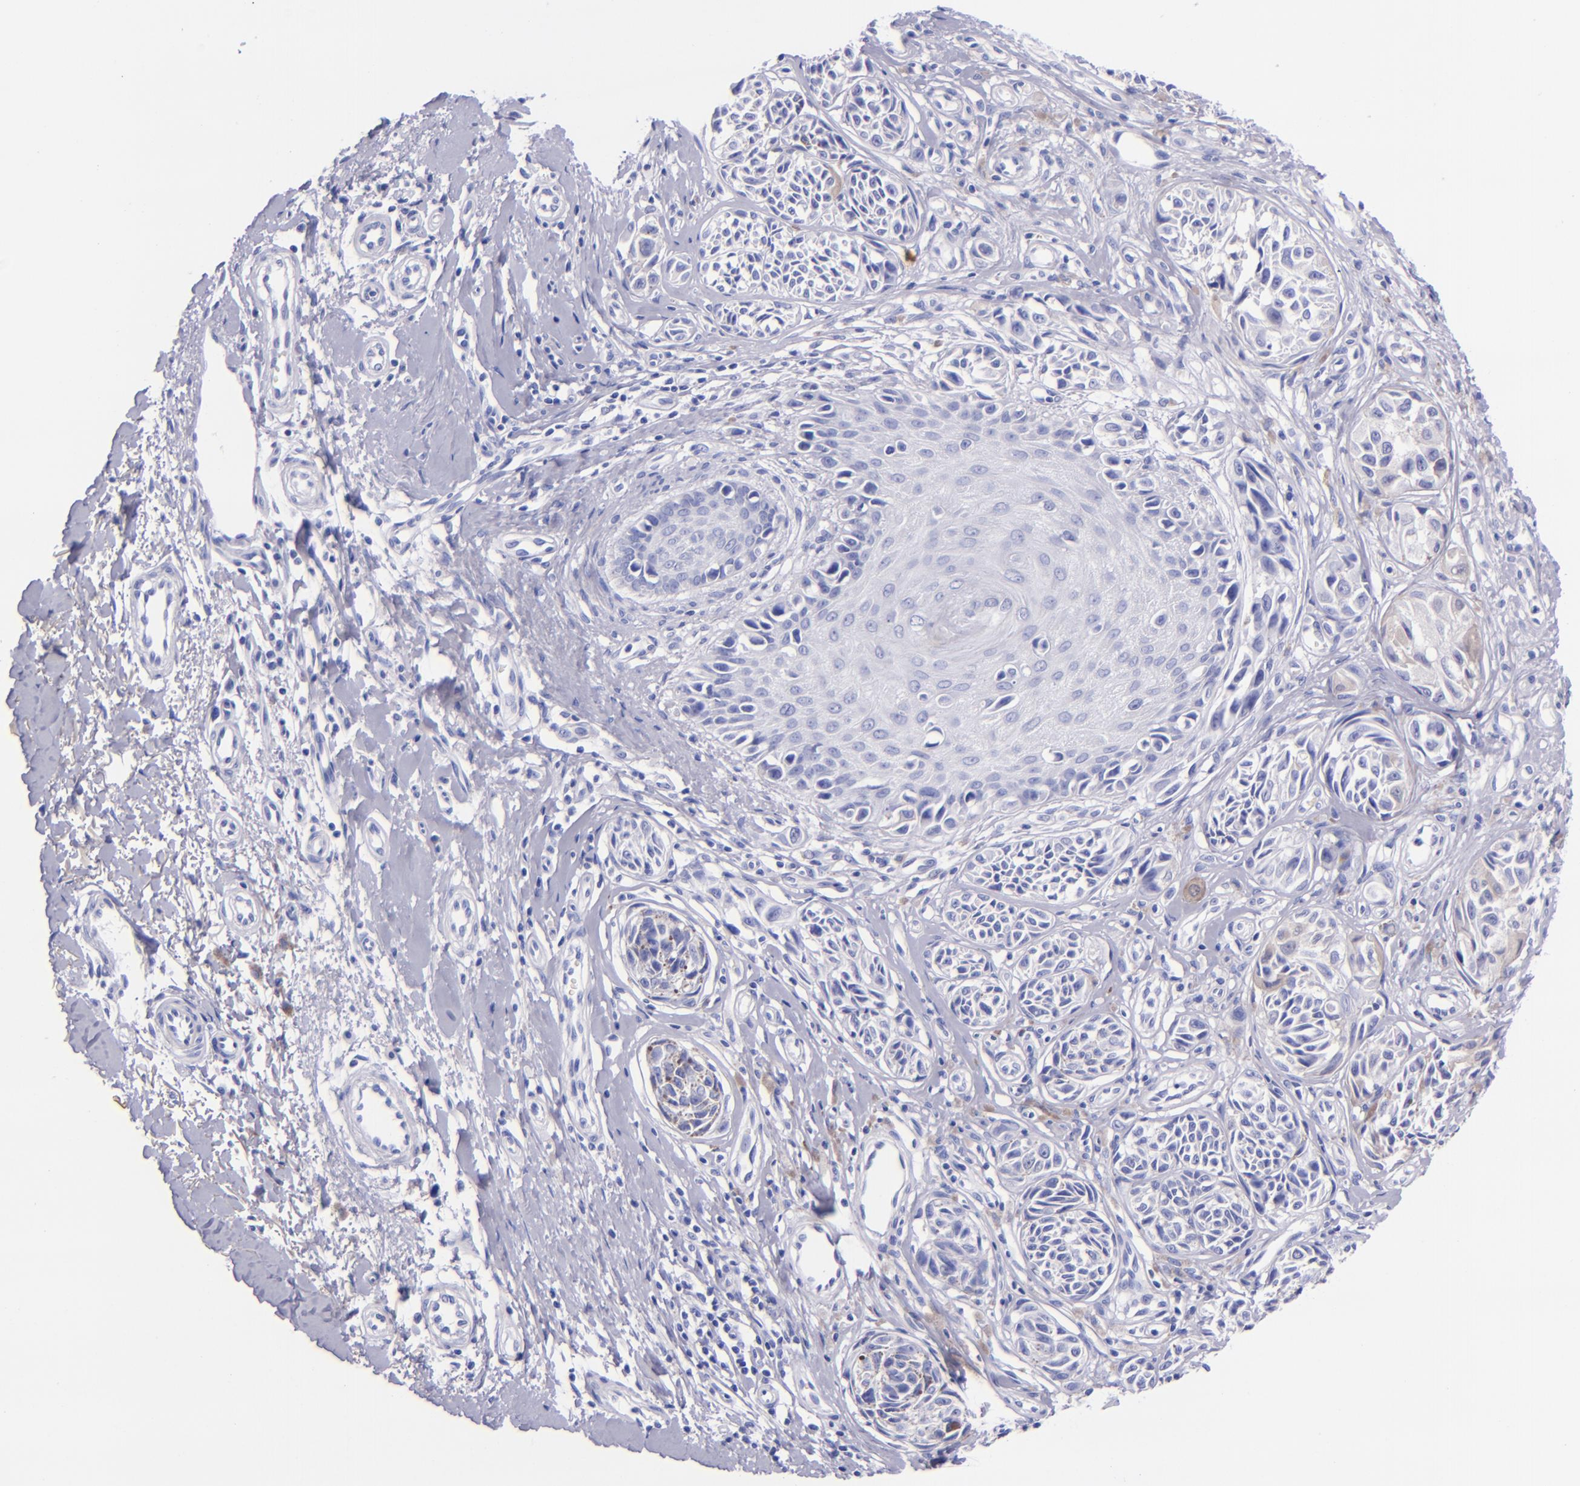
{"staining": {"intensity": "negative", "quantity": "none", "location": "none"}, "tissue": "melanoma", "cell_type": "Tumor cells", "image_type": "cancer", "snomed": [{"axis": "morphology", "description": "Malignant melanoma, NOS"}, {"axis": "topography", "description": "Skin"}], "caption": "DAB (3,3'-diaminobenzidine) immunohistochemical staining of melanoma reveals no significant staining in tumor cells.", "gene": "LAG3", "patient": {"sex": "male", "age": 67}}